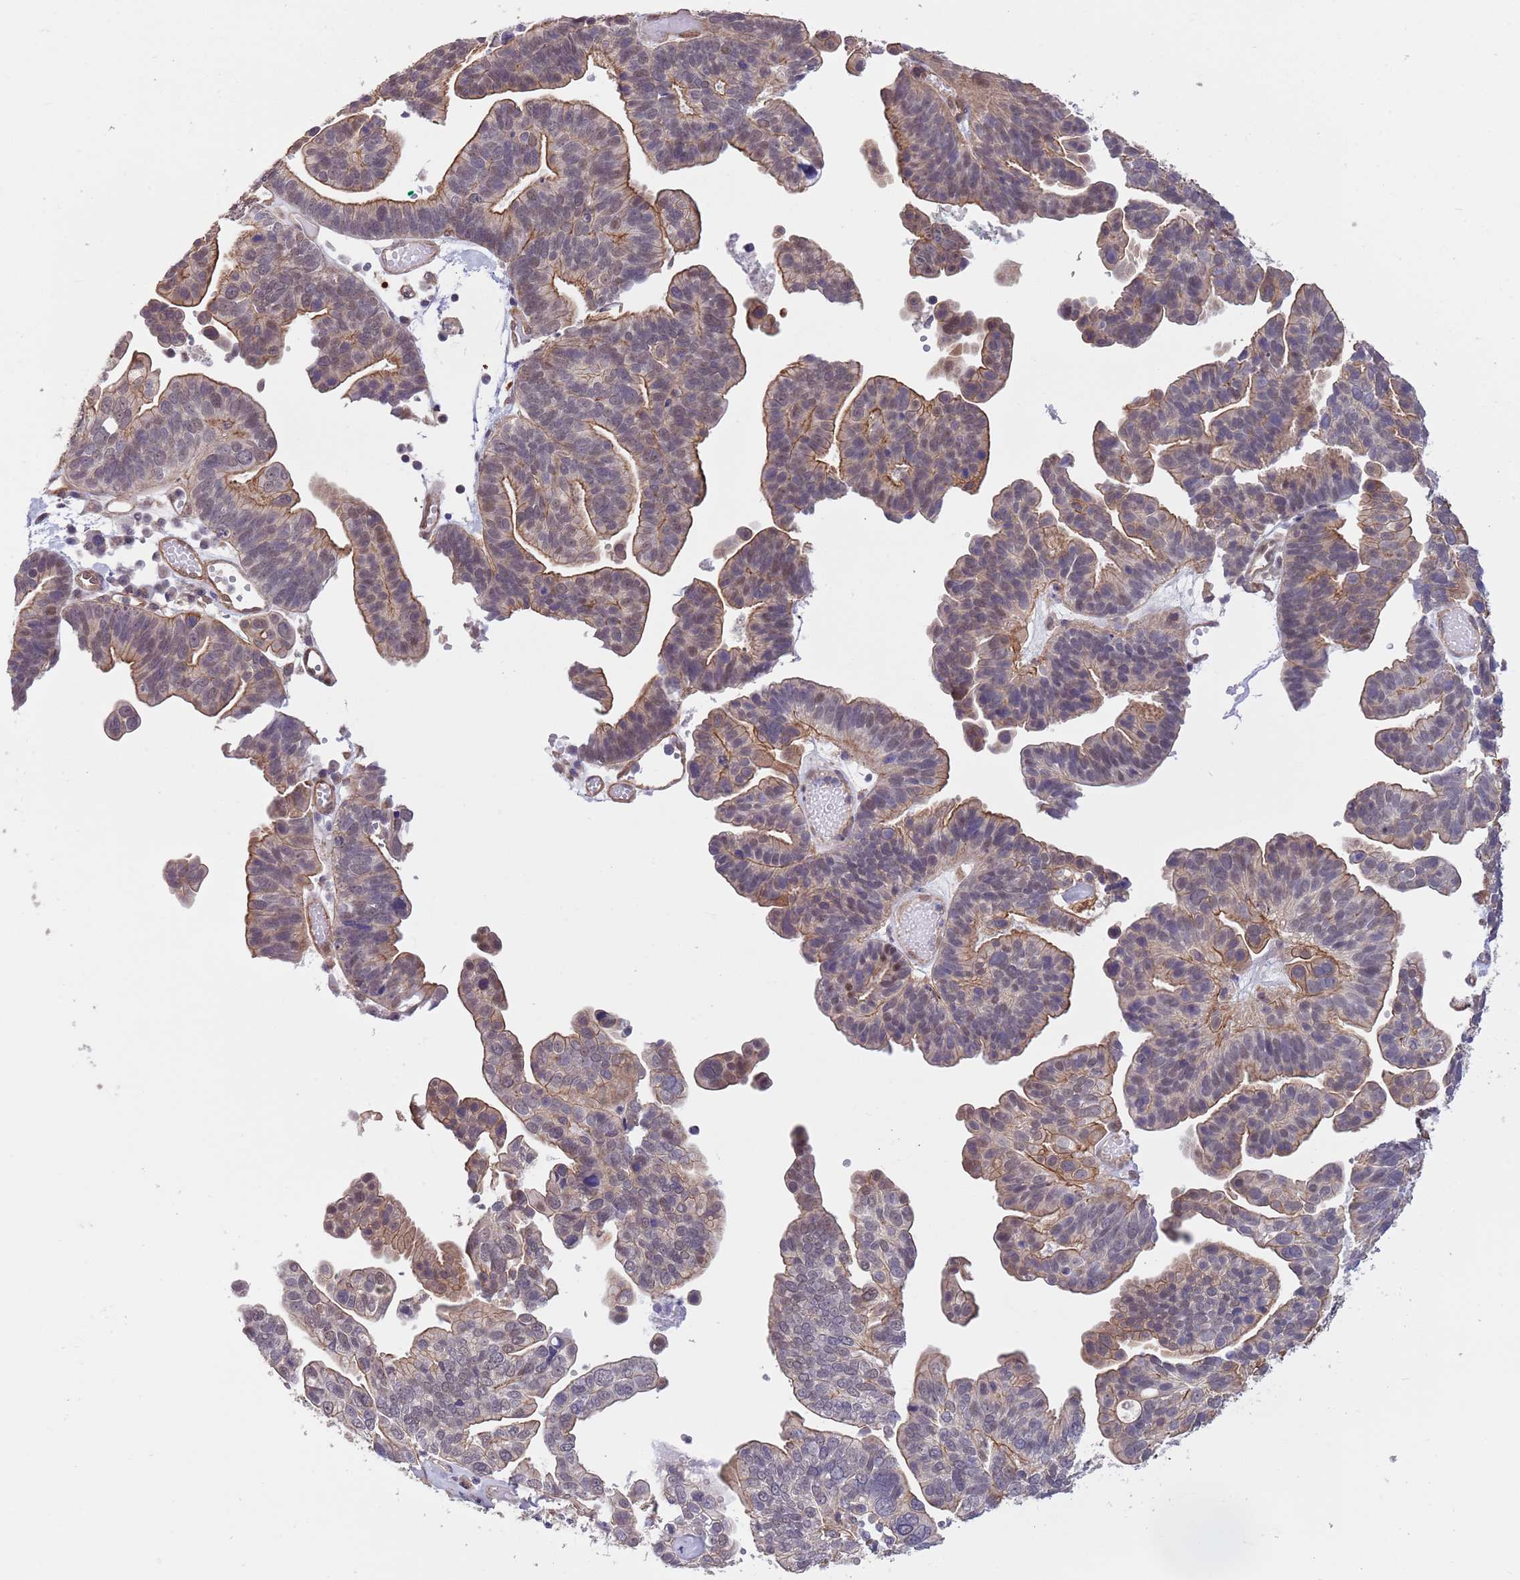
{"staining": {"intensity": "moderate", "quantity": "25%-75%", "location": "cytoplasmic/membranous,nuclear"}, "tissue": "ovarian cancer", "cell_type": "Tumor cells", "image_type": "cancer", "snomed": [{"axis": "morphology", "description": "Cystadenocarcinoma, serous, NOS"}, {"axis": "topography", "description": "Ovary"}], "caption": "IHC (DAB (3,3'-diaminobenzidine)) staining of ovarian cancer exhibits moderate cytoplasmic/membranous and nuclear protein expression in approximately 25%-75% of tumor cells.", "gene": "CREBZF", "patient": {"sex": "female", "age": 56}}